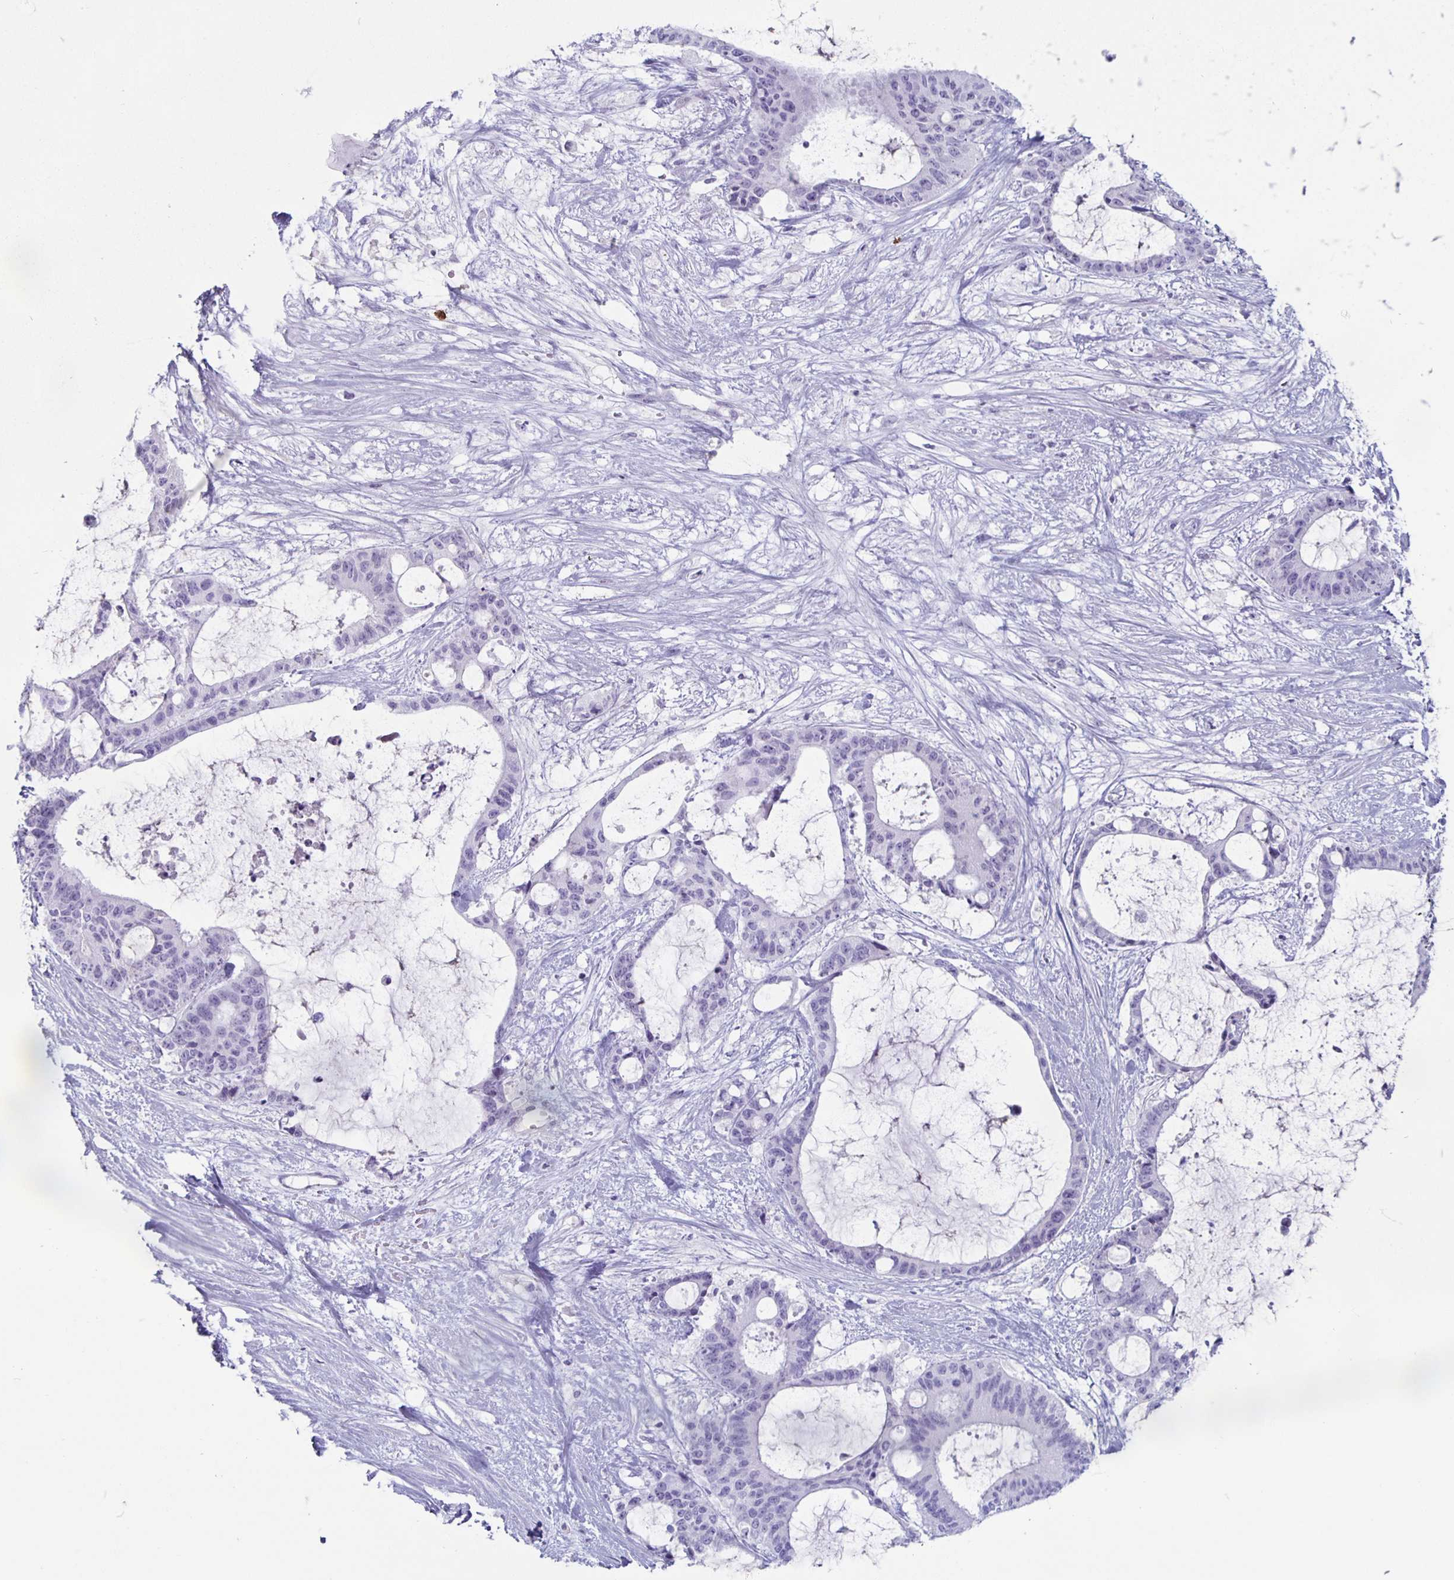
{"staining": {"intensity": "negative", "quantity": "none", "location": "none"}, "tissue": "liver cancer", "cell_type": "Tumor cells", "image_type": "cancer", "snomed": [{"axis": "morphology", "description": "Normal tissue, NOS"}, {"axis": "morphology", "description": "Cholangiocarcinoma"}, {"axis": "topography", "description": "Liver"}, {"axis": "topography", "description": "Peripheral nerve tissue"}], "caption": "This micrograph is of liver cancer stained with immunohistochemistry (IHC) to label a protein in brown with the nuclei are counter-stained blue. There is no staining in tumor cells.", "gene": "GZMK", "patient": {"sex": "female", "age": 73}}